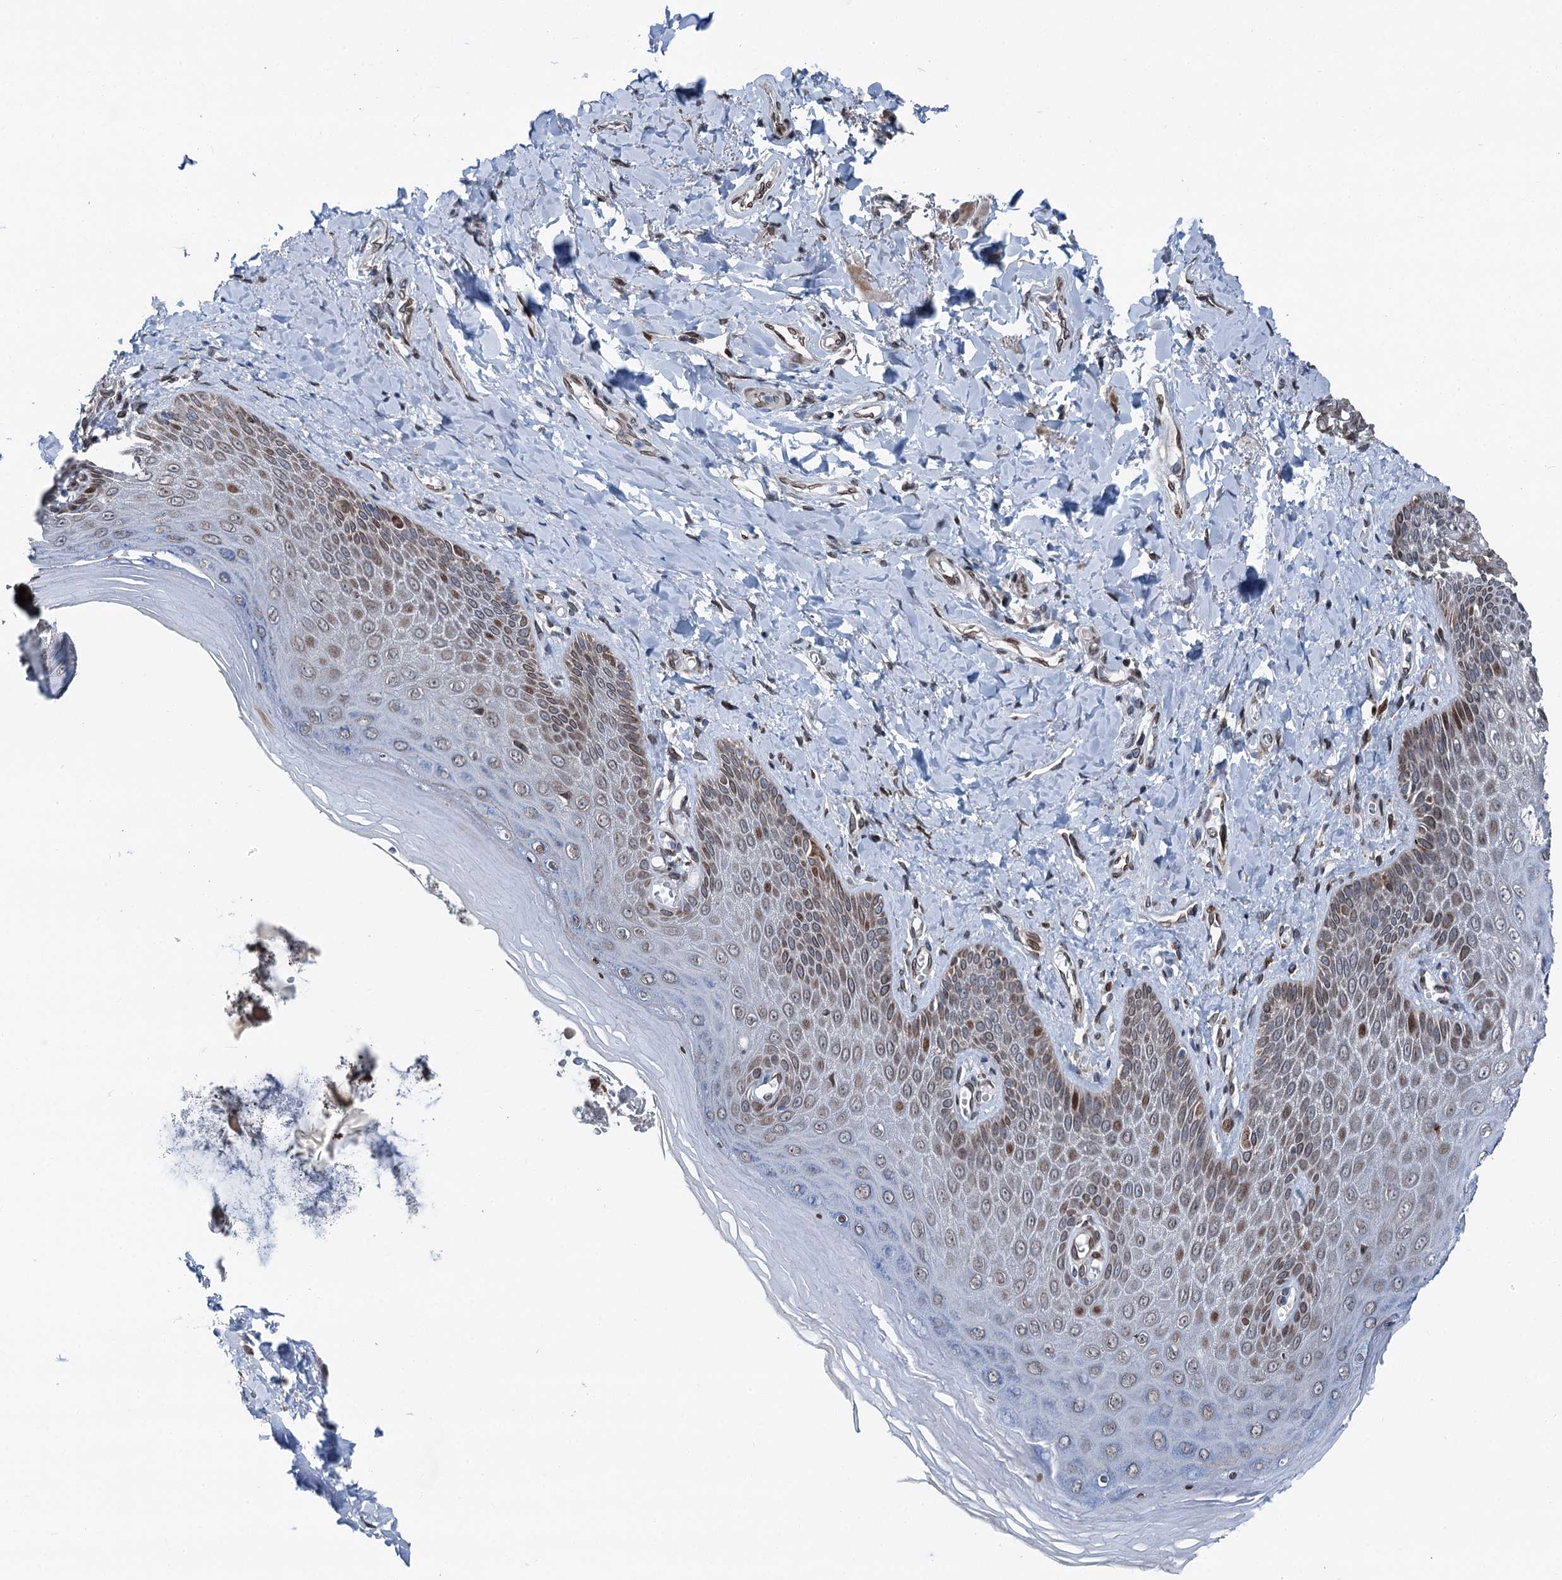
{"staining": {"intensity": "moderate", "quantity": "25%-75%", "location": "cytoplasmic/membranous,nuclear"}, "tissue": "skin", "cell_type": "Epidermal cells", "image_type": "normal", "snomed": [{"axis": "morphology", "description": "Normal tissue, NOS"}, {"axis": "topography", "description": "Anal"}], "caption": "IHC staining of normal skin, which exhibits medium levels of moderate cytoplasmic/membranous,nuclear expression in approximately 25%-75% of epidermal cells indicating moderate cytoplasmic/membranous,nuclear protein positivity. The staining was performed using DAB (brown) for protein detection and nuclei were counterstained in hematoxylin (blue).", "gene": "MRPL14", "patient": {"sex": "male", "age": 78}}